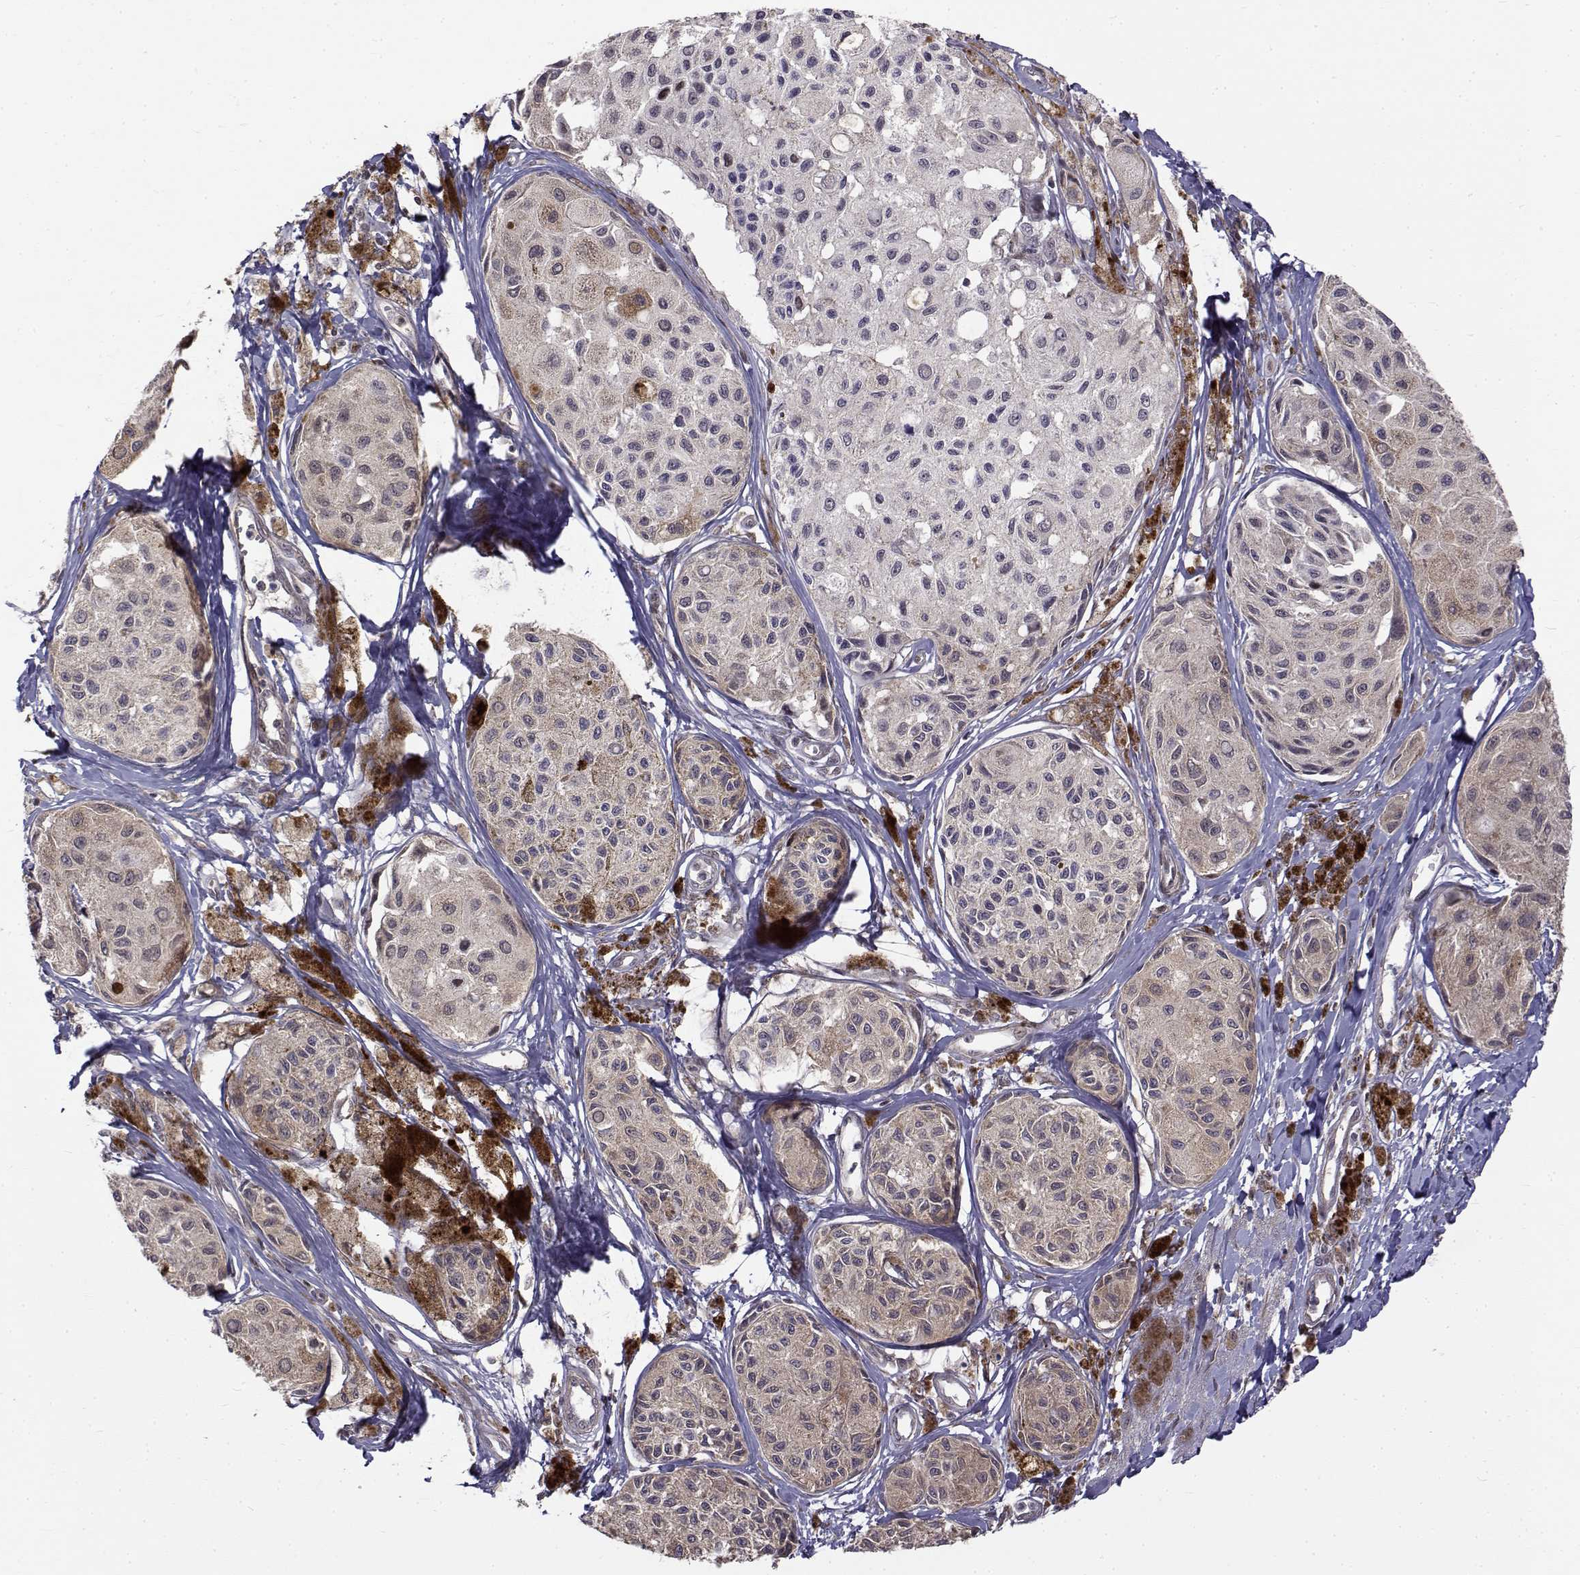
{"staining": {"intensity": "negative", "quantity": "none", "location": "none"}, "tissue": "melanoma", "cell_type": "Tumor cells", "image_type": "cancer", "snomed": [{"axis": "morphology", "description": "Malignant melanoma, NOS"}, {"axis": "topography", "description": "Skin"}], "caption": "This photomicrograph is of malignant melanoma stained with IHC to label a protein in brown with the nuclei are counter-stained blue. There is no staining in tumor cells.", "gene": "ITGA7", "patient": {"sex": "female", "age": 38}}